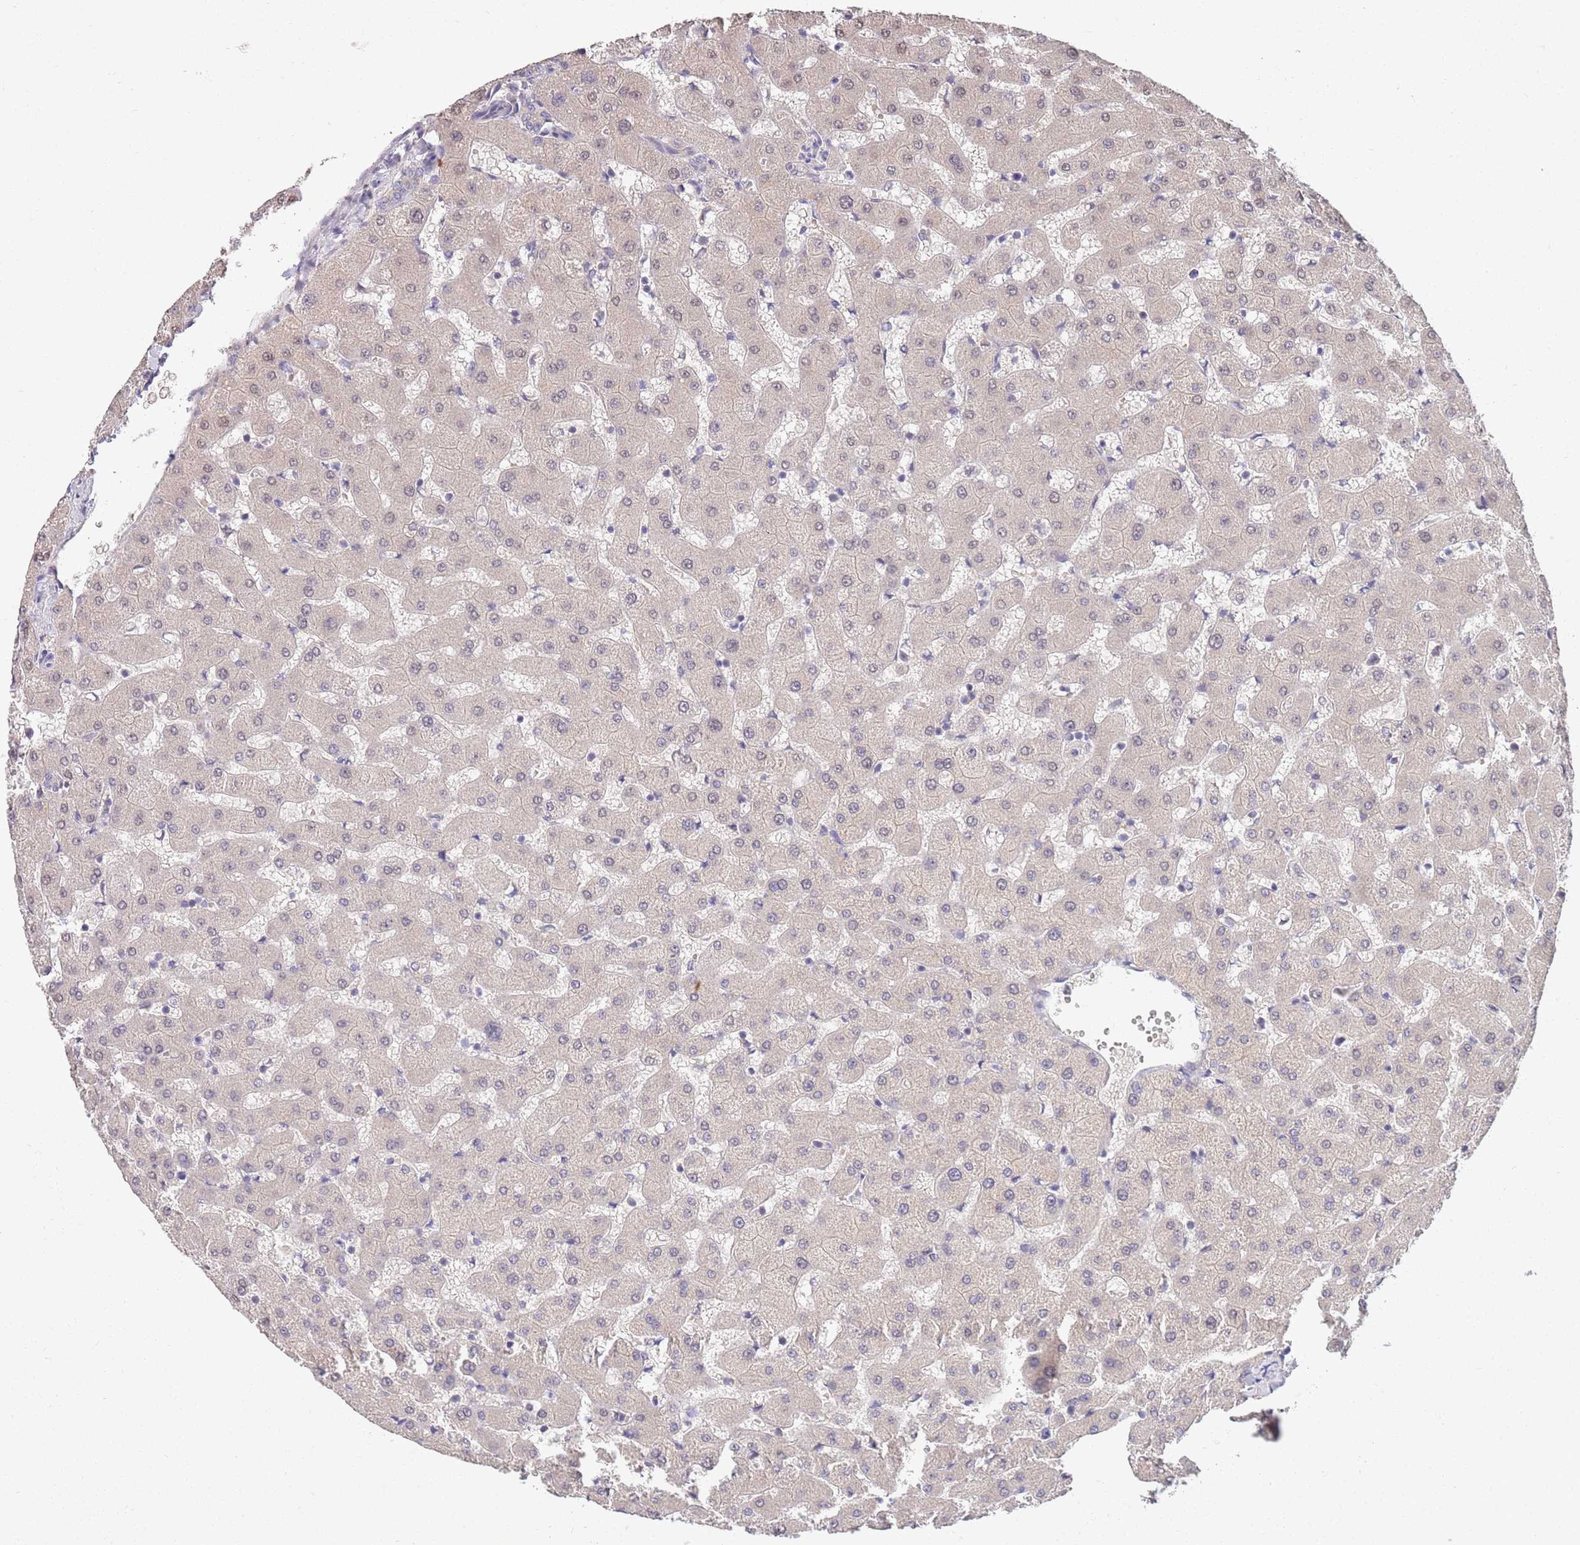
{"staining": {"intensity": "negative", "quantity": "none", "location": "none"}, "tissue": "liver", "cell_type": "Cholangiocytes", "image_type": "normal", "snomed": [{"axis": "morphology", "description": "Normal tissue, NOS"}, {"axis": "topography", "description": "Liver"}], "caption": "A high-resolution histopathology image shows immunohistochemistry (IHC) staining of unremarkable liver, which demonstrates no significant expression in cholangiocytes.", "gene": "MARVELD2", "patient": {"sex": "female", "age": 63}}